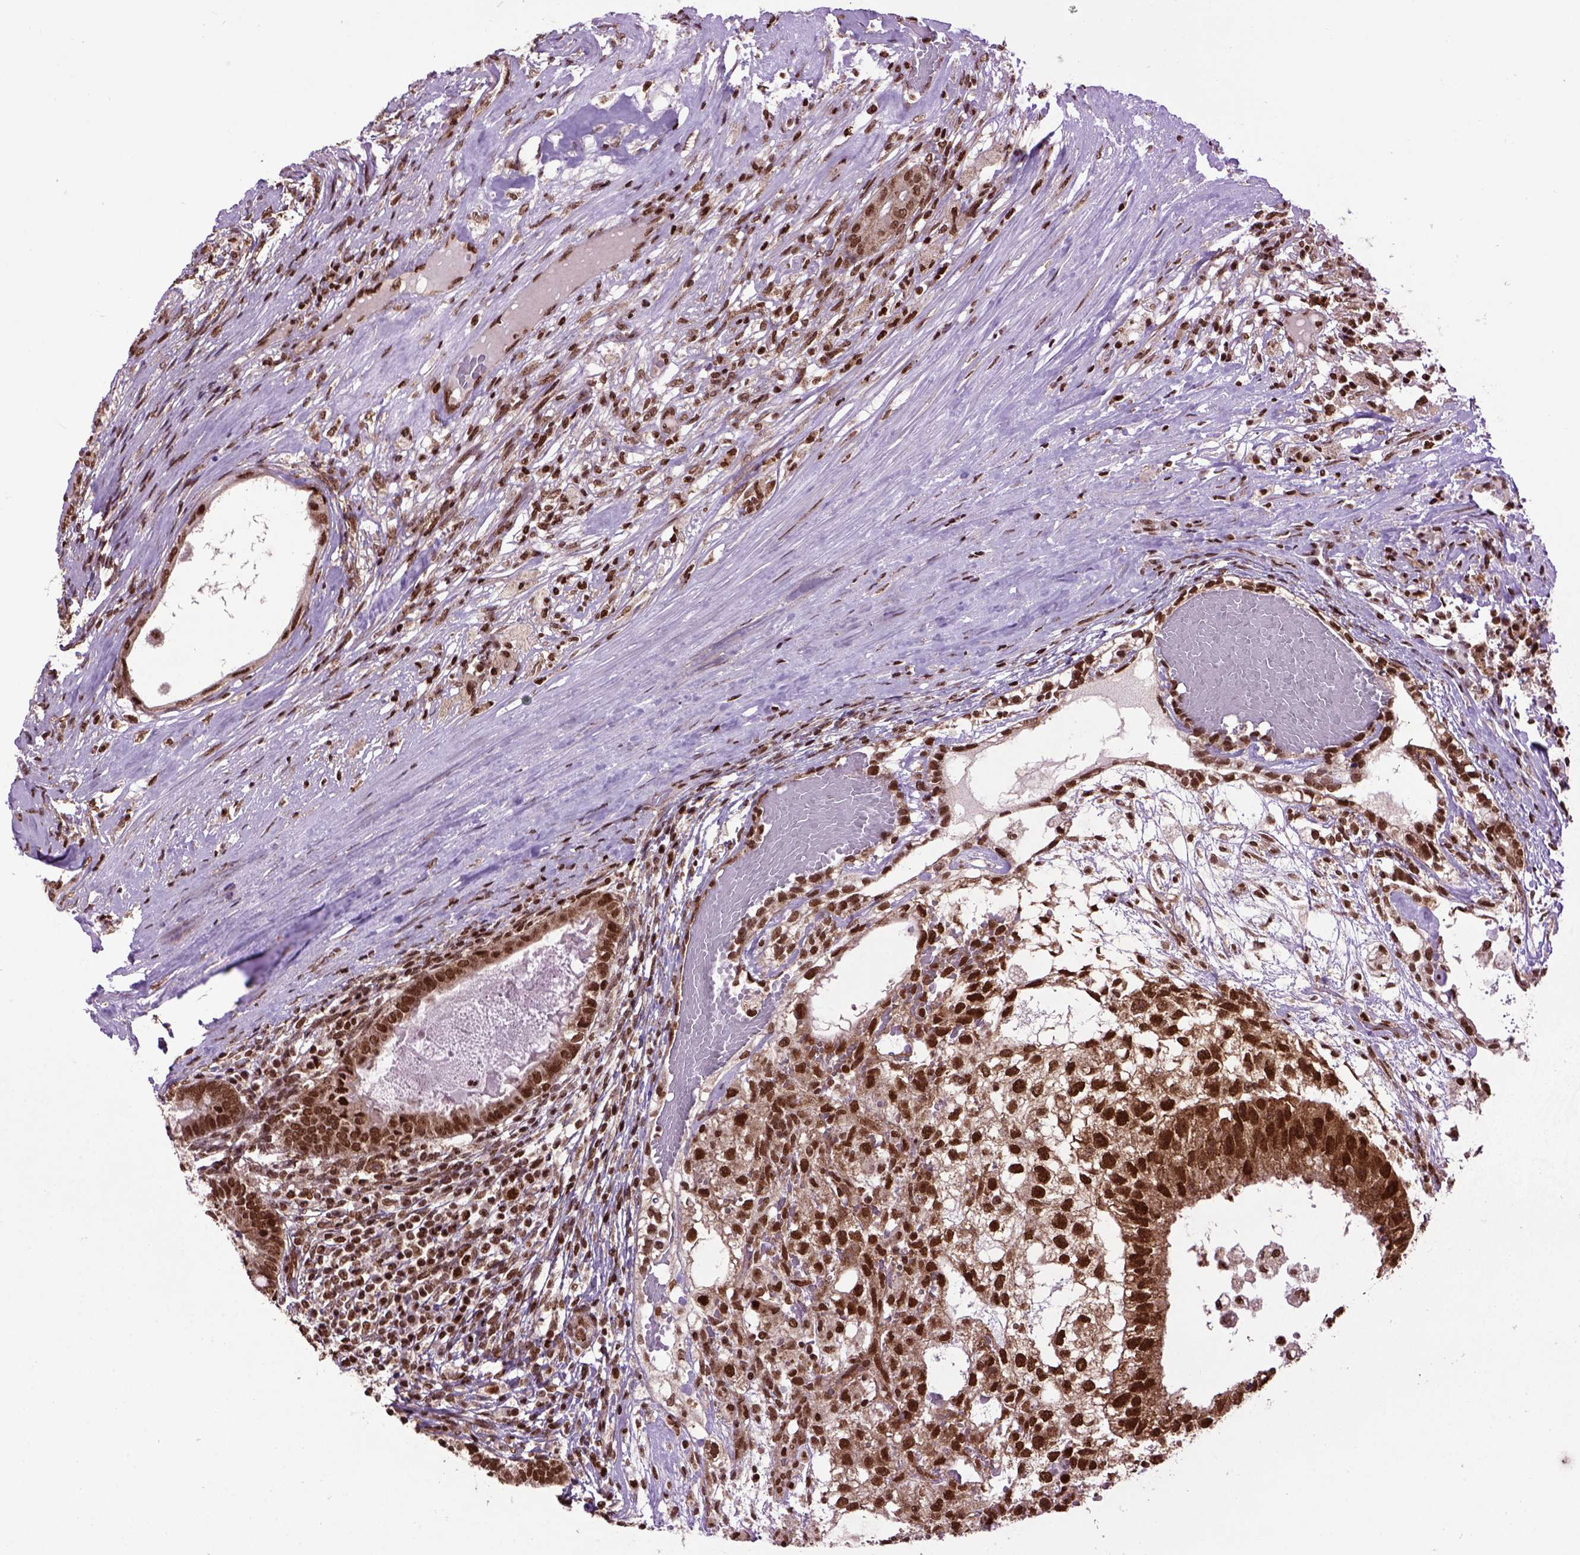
{"staining": {"intensity": "strong", "quantity": ">75%", "location": "cytoplasmic/membranous,nuclear"}, "tissue": "testis cancer", "cell_type": "Tumor cells", "image_type": "cancer", "snomed": [{"axis": "morphology", "description": "Seminoma, NOS"}, {"axis": "morphology", "description": "Carcinoma, Embryonal, NOS"}, {"axis": "topography", "description": "Testis"}], "caption": "DAB immunohistochemical staining of testis cancer (embryonal carcinoma) displays strong cytoplasmic/membranous and nuclear protein staining in approximately >75% of tumor cells.", "gene": "CELF1", "patient": {"sex": "male", "age": 41}}